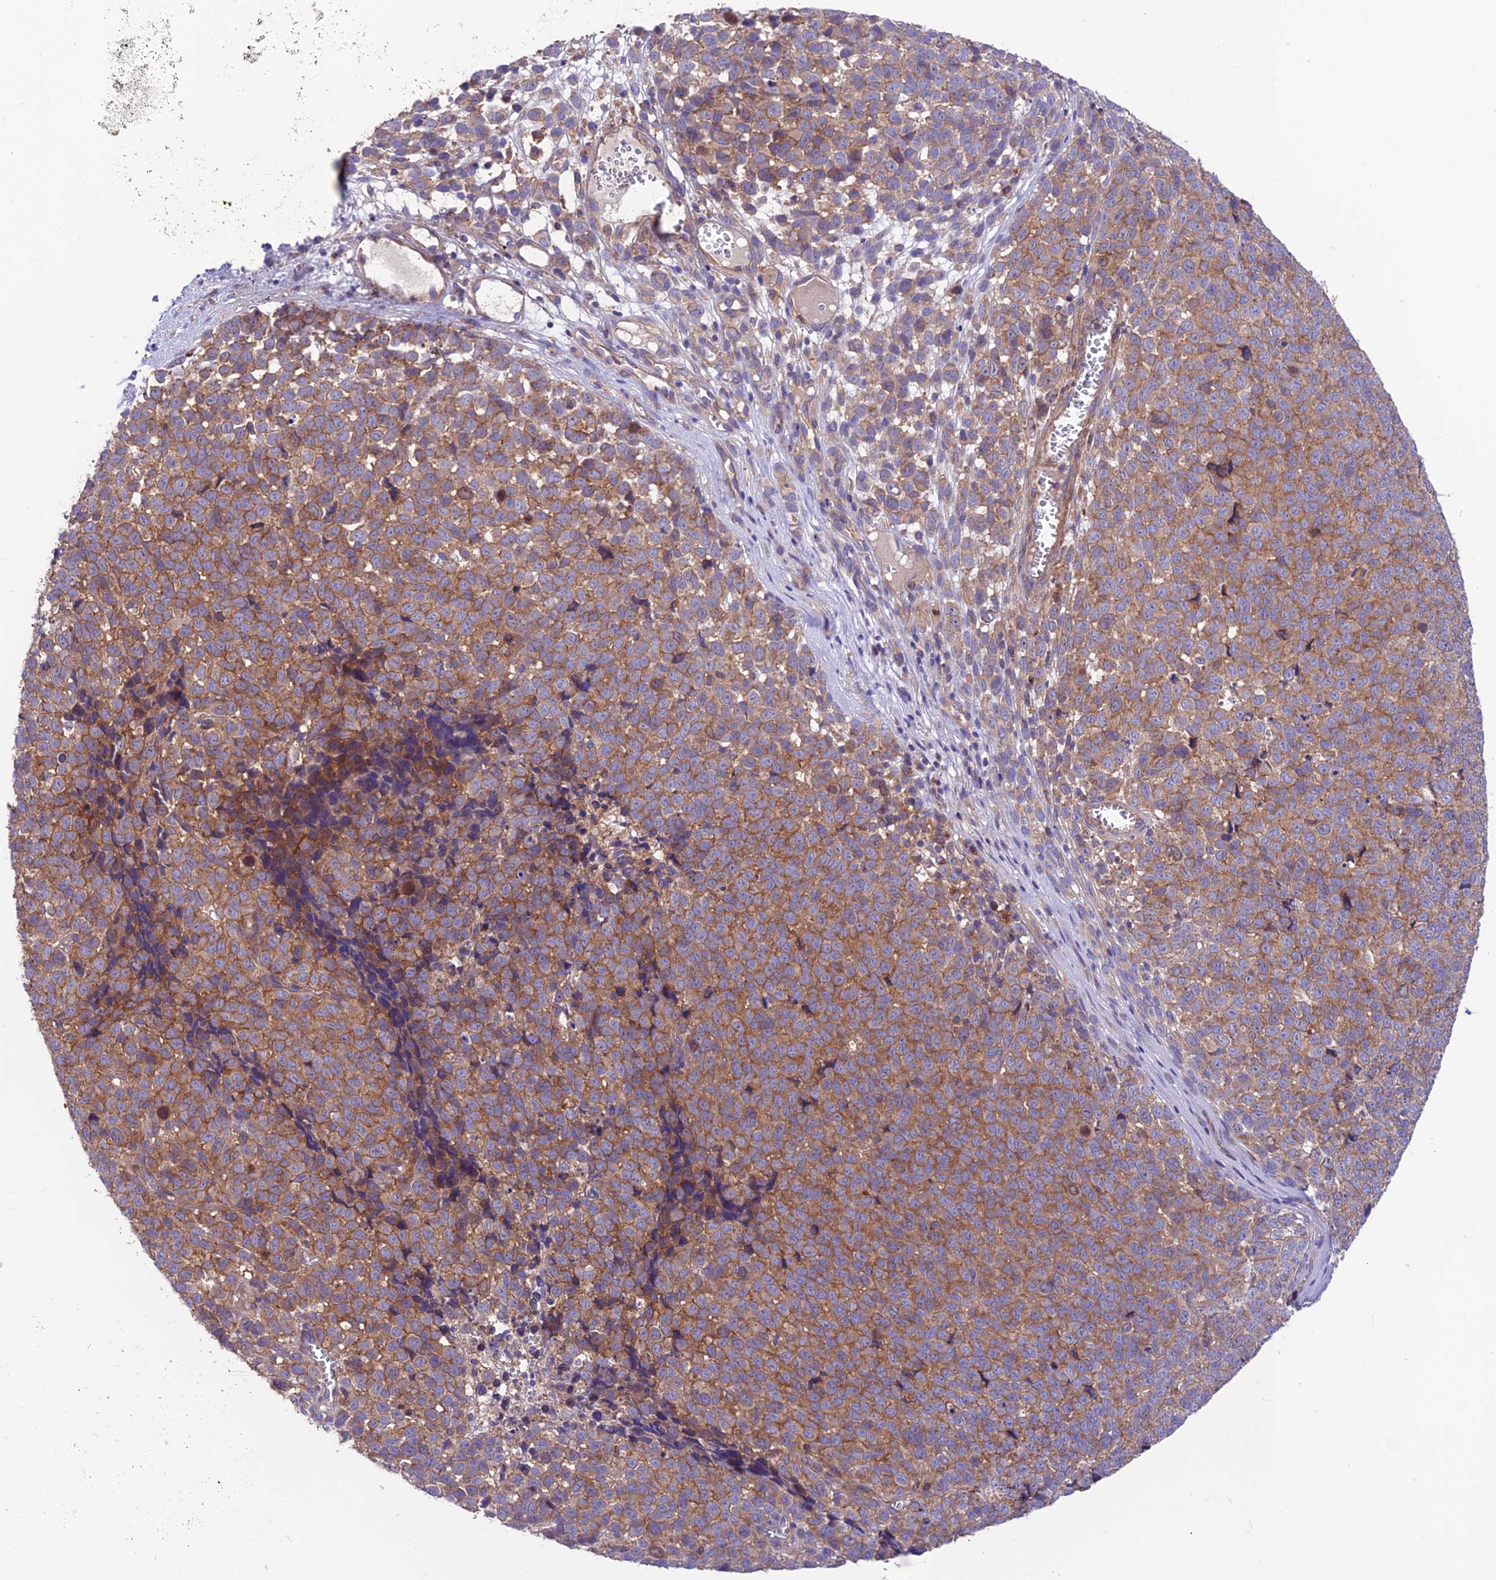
{"staining": {"intensity": "moderate", "quantity": ">75%", "location": "cytoplasmic/membranous"}, "tissue": "melanoma", "cell_type": "Tumor cells", "image_type": "cancer", "snomed": [{"axis": "morphology", "description": "Malignant melanoma, NOS"}, {"axis": "topography", "description": "Nose, NOS"}], "caption": "This photomicrograph demonstrates immunohistochemistry staining of melanoma, with medium moderate cytoplasmic/membranous expression in approximately >75% of tumor cells.", "gene": "VPS16", "patient": {"sex": "female", "age": 48}}